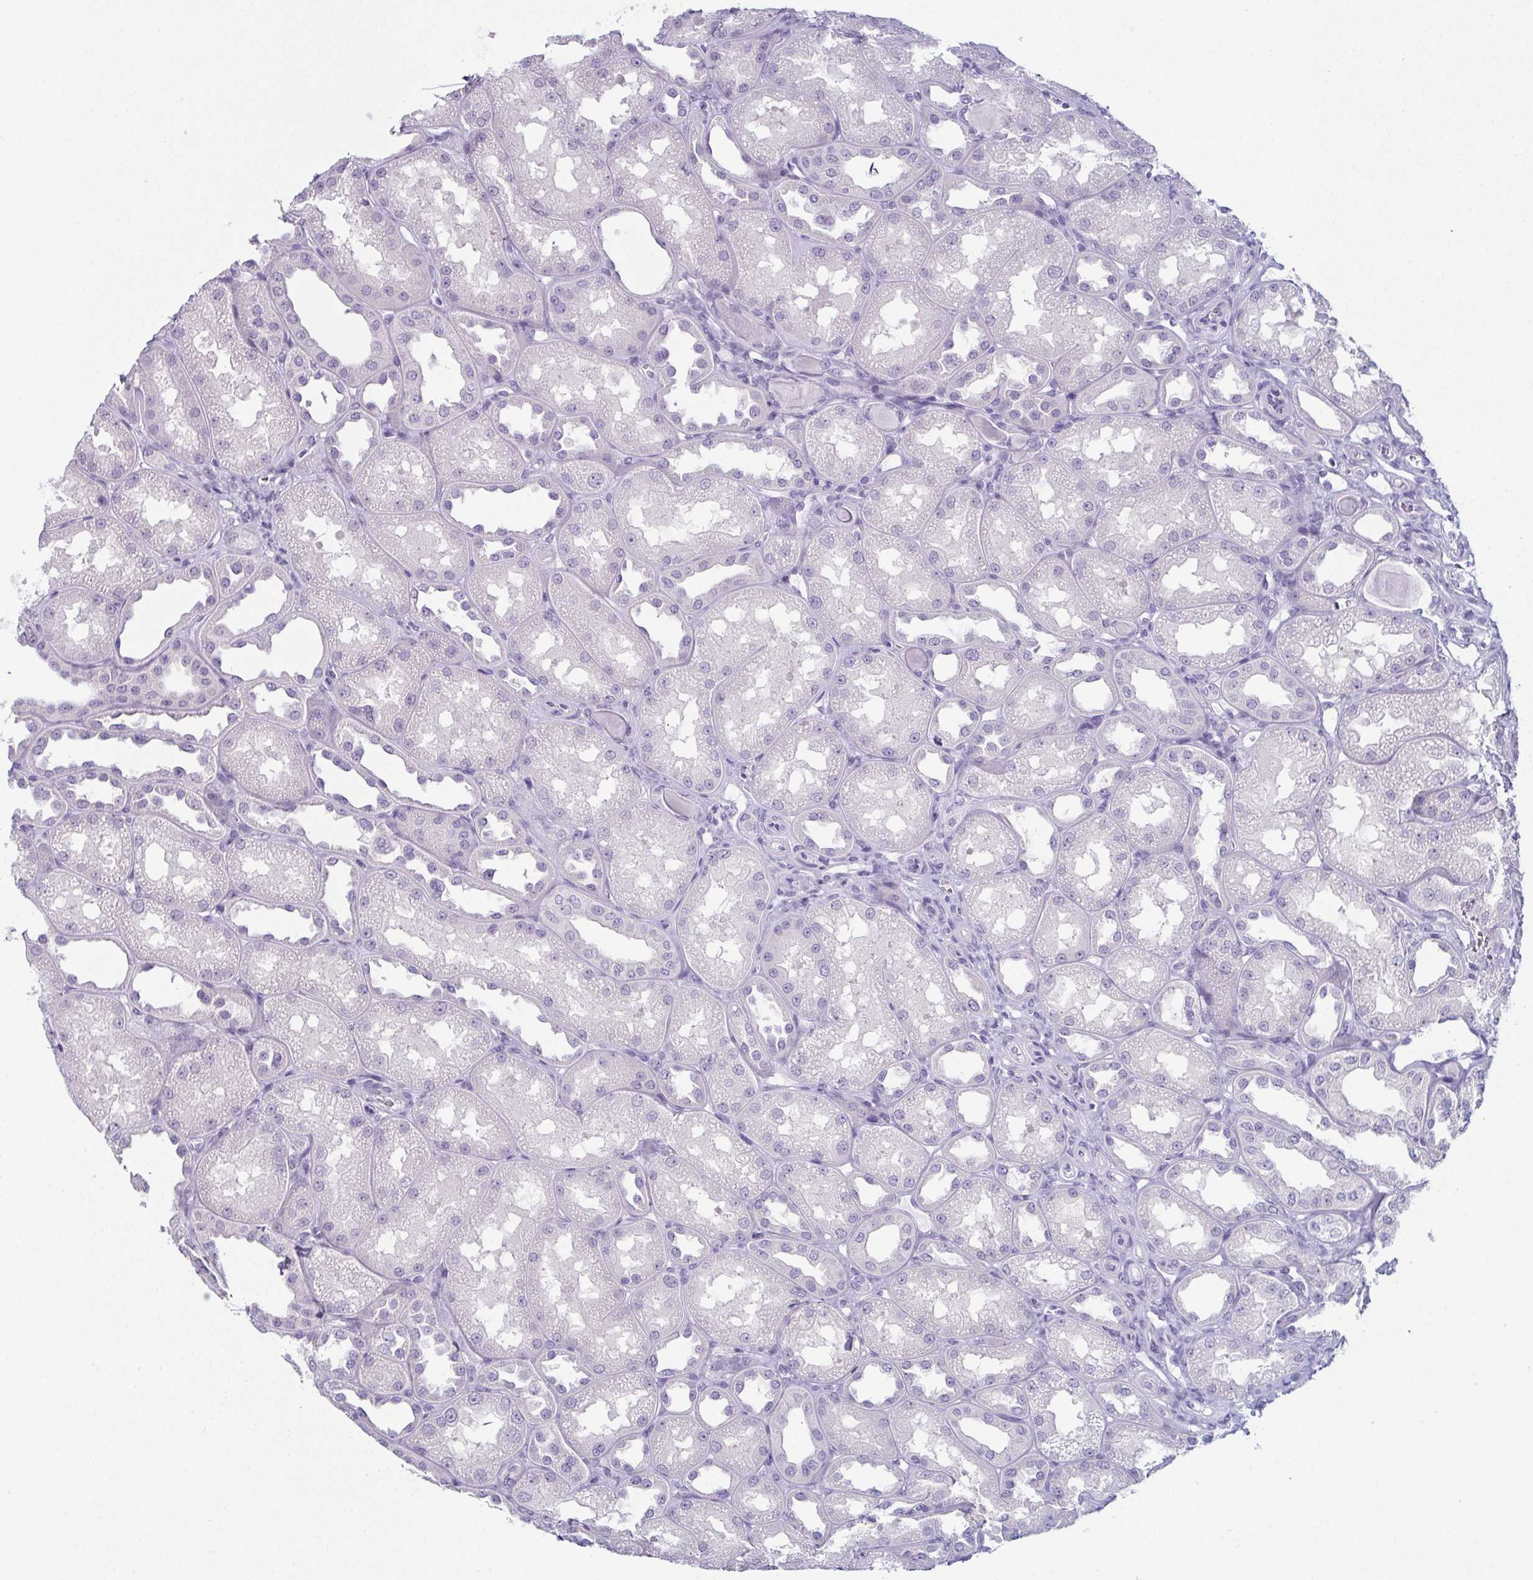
{"staining": {"intensity": "negative", "quantity": "none", "location": "none"}, "tissue": "kidney", "cell_type": "Cells in glomeruli", "image_type": "normal", "snomed": [{"axis": "morphology", "description": "Normal tissue, NOS"}, {"axis": "topography", "description": "Kidney"}], "caption": "The image shows no significant positivity in cells in glomeruli of kidney. (Immunohistochemistry (ihc), brightfield microscopy, high magnification).", "gene": "ENKUR", "patient": {"sex": "male", "age": 61}}